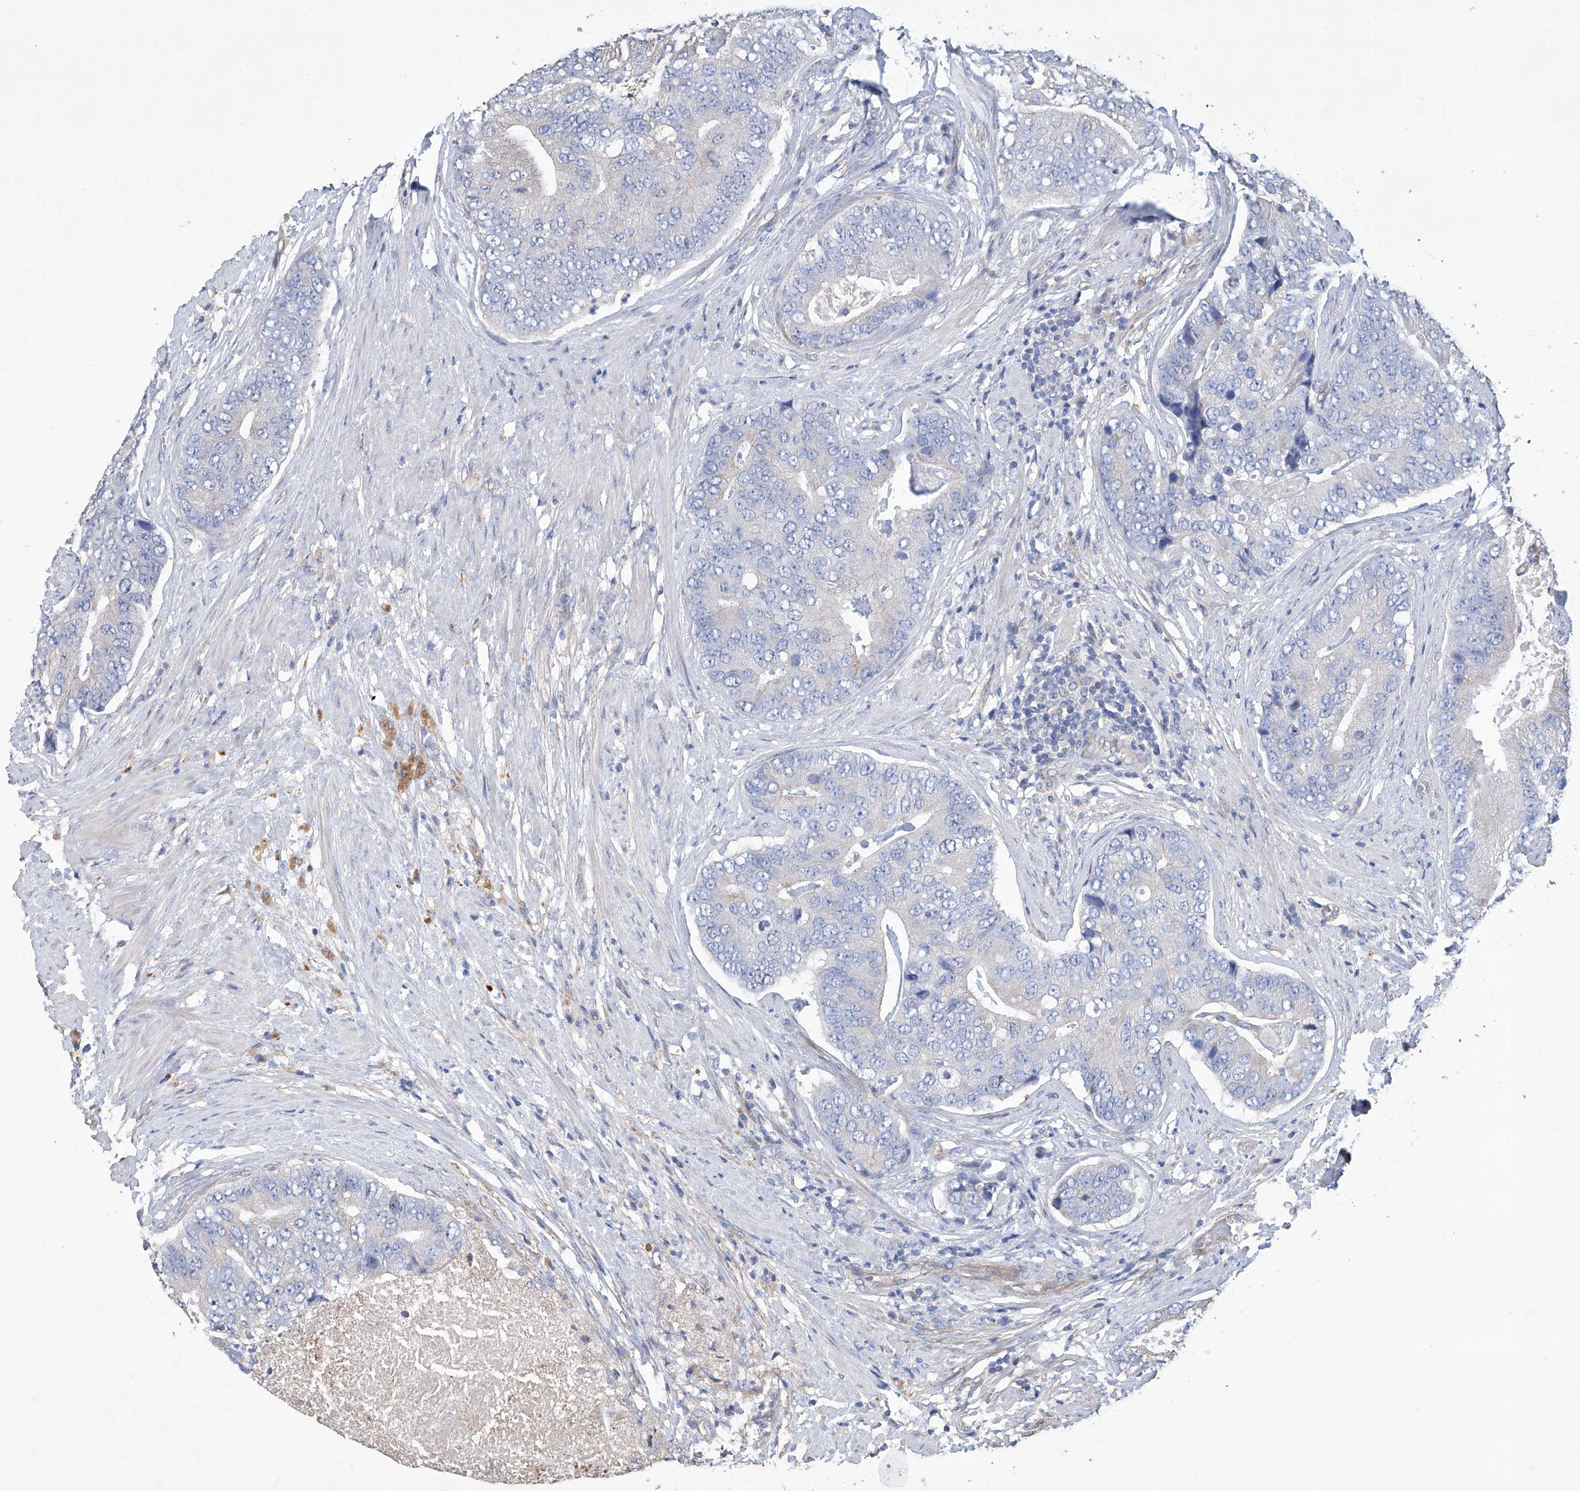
{"staining": {"intensity": "negative", "quantity": "none", "location": "none"}, "tissue": "prostate cancer", "cell_type": "Tumor cells", "image_type": "cancer", "snomed": [{"axis": "morphology", "description": "Adenocarcinoma, High grade"}, {"axis": "topography", "description": "Prostate"}], "caption": "This is an immunohistochemistry (IHC) micrograph of prostate cancer (adenocarcinoma (high-grade)). There is no expression in tumor cells.", "gene": "AFG1L", "patient": {"sex": "male", "age": 70}}